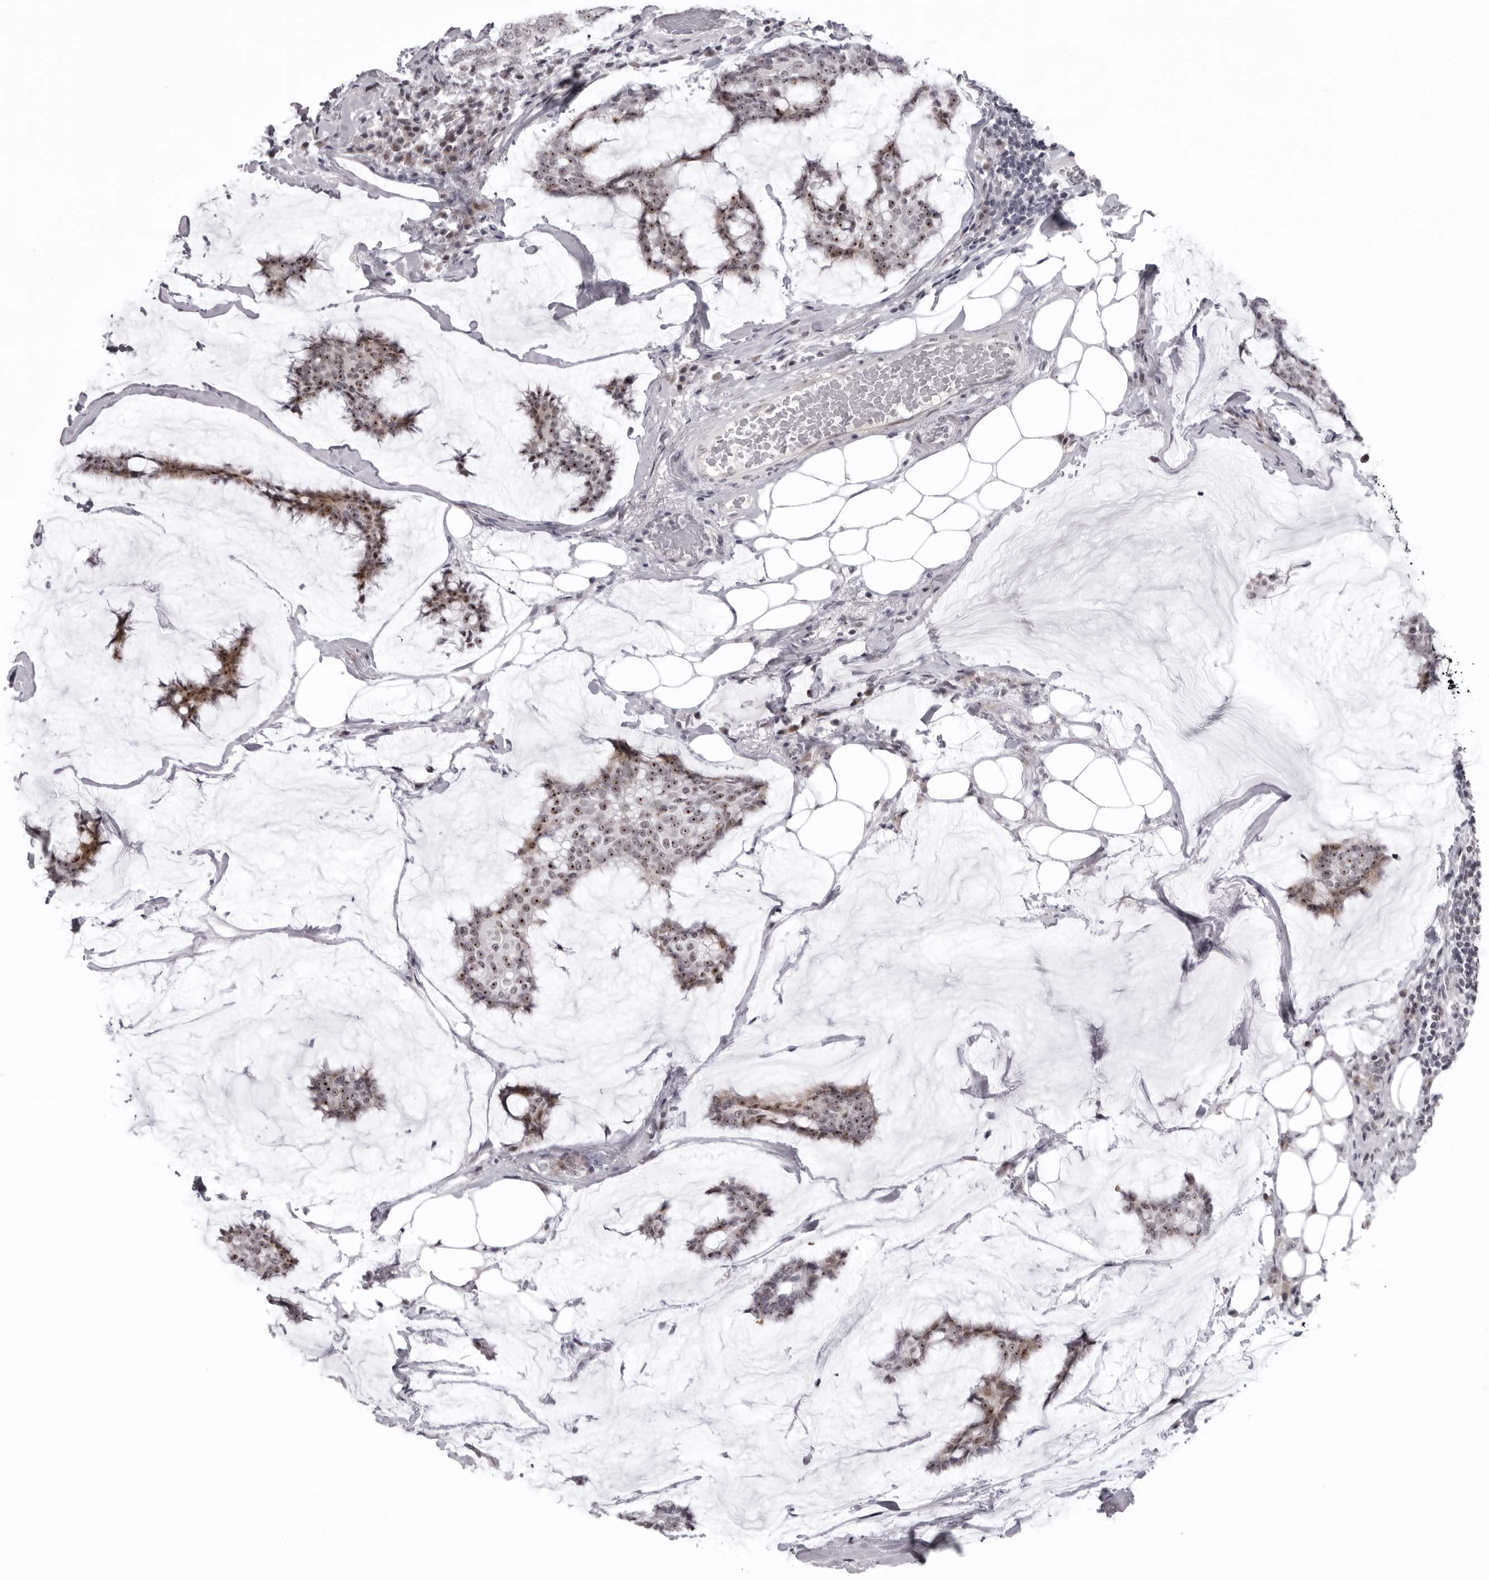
{"staining": {"intensity": "moderate", "quantity": ">75%", "location": "nuclear"}, "tissue": "breast cancer", "cell_type": "Tumor cells", "image_type": "cancer", "snomed": [{"axis": "morphology", "description": "Duct carcinoma"}, {"axis": "topography", "description": "Breast"}], "caption": "Human breast cancer stained with a brown dye displays moderate nuclear positive expression in about >75% of tumor cells.", "gene": "HELZ", "patient": {"sex": "female", "age": 93}}